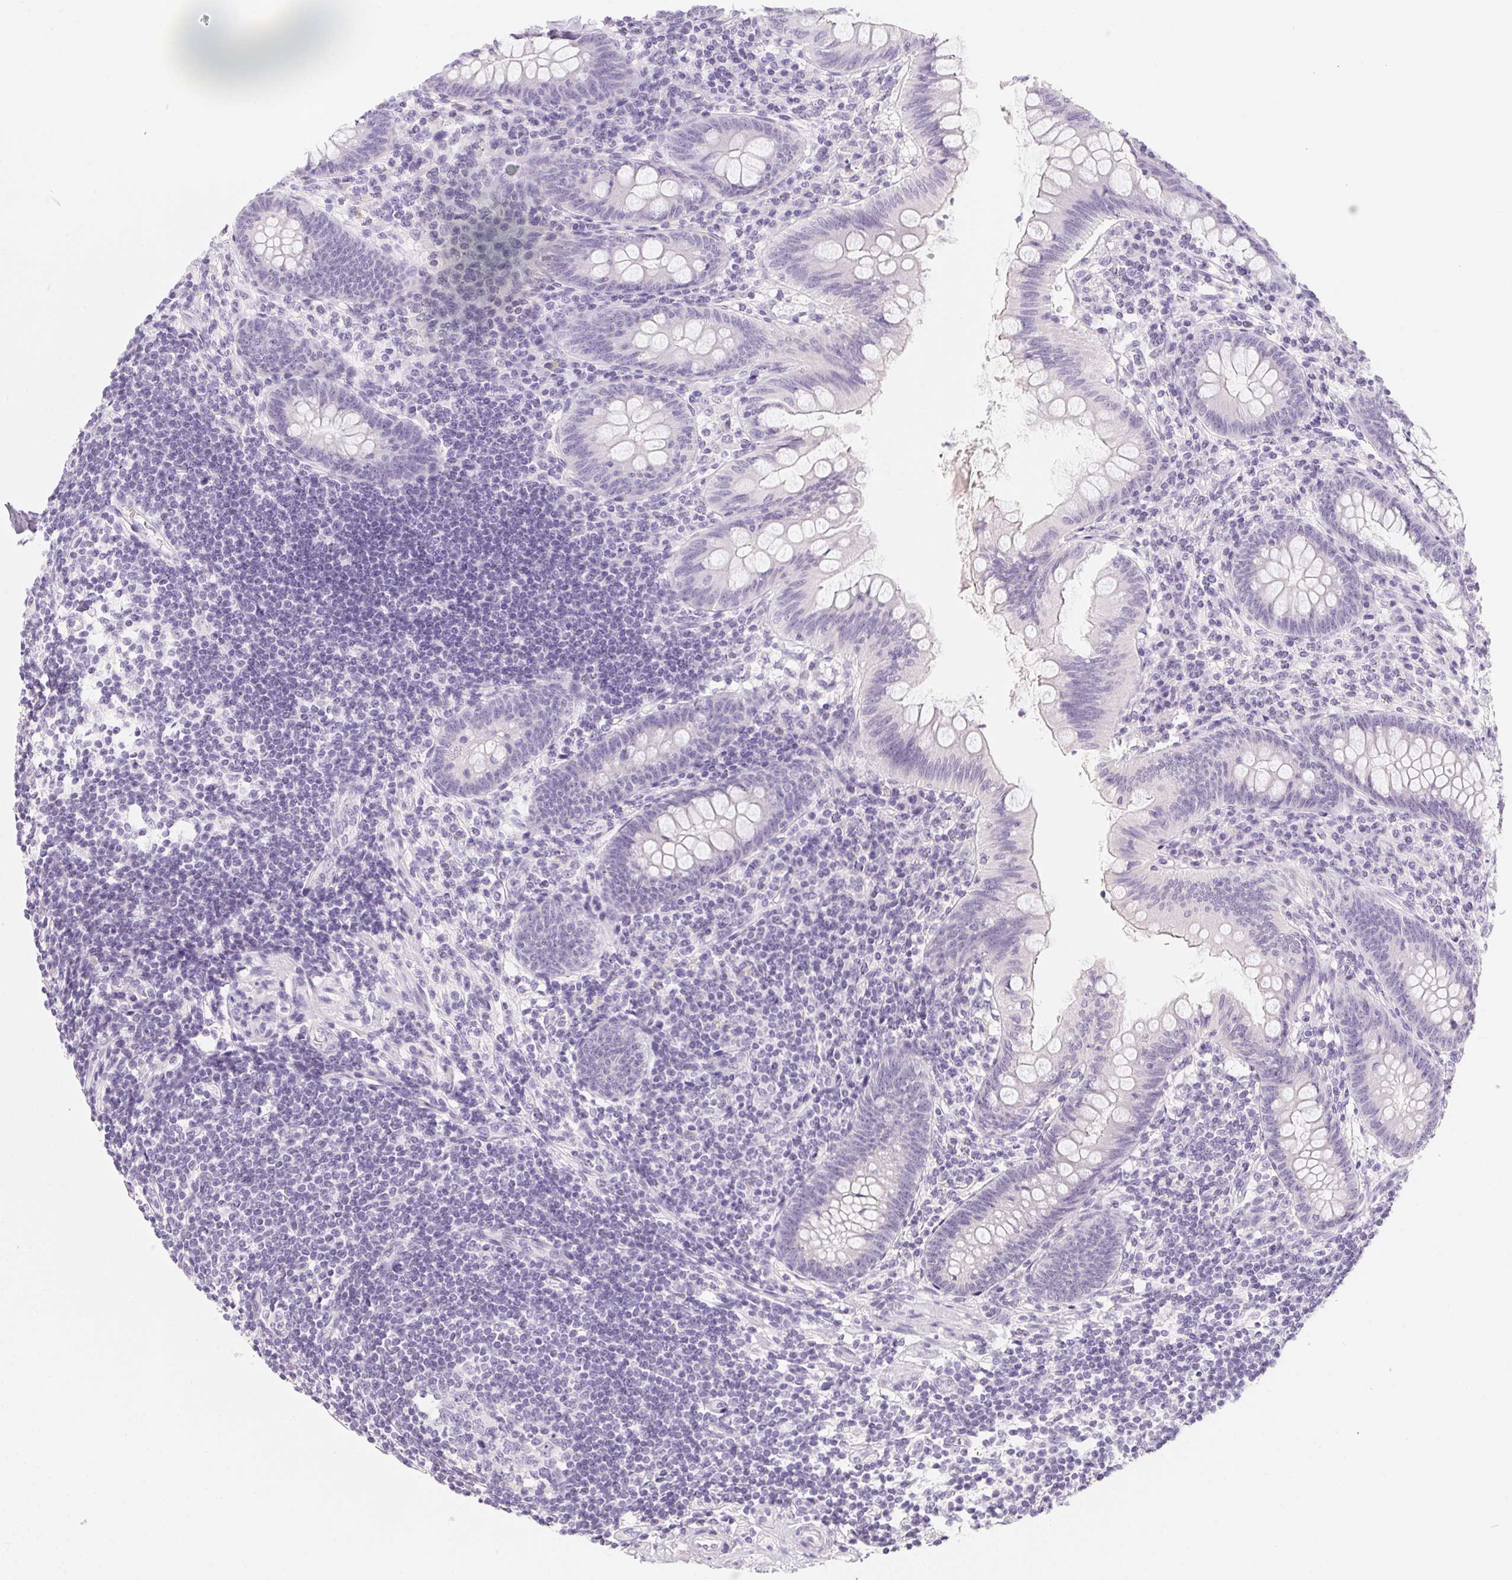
{"staining": {"intensity": "negative", "quantity": "none", "location": "none"}, "tissue": "appendix", "cell_type": "Glandular cells", "image_type": "normal", "snomed": [{"axis": "morphology", "description": "Normal tissue, NOS"}, {"axis": "topography", "description": "Appendix"}], "caption": "Image shows no protein staining in glandular cells of normal appendix.", "gene": "CAPZA3", "patient": {"sex": "female", "age": 57}}